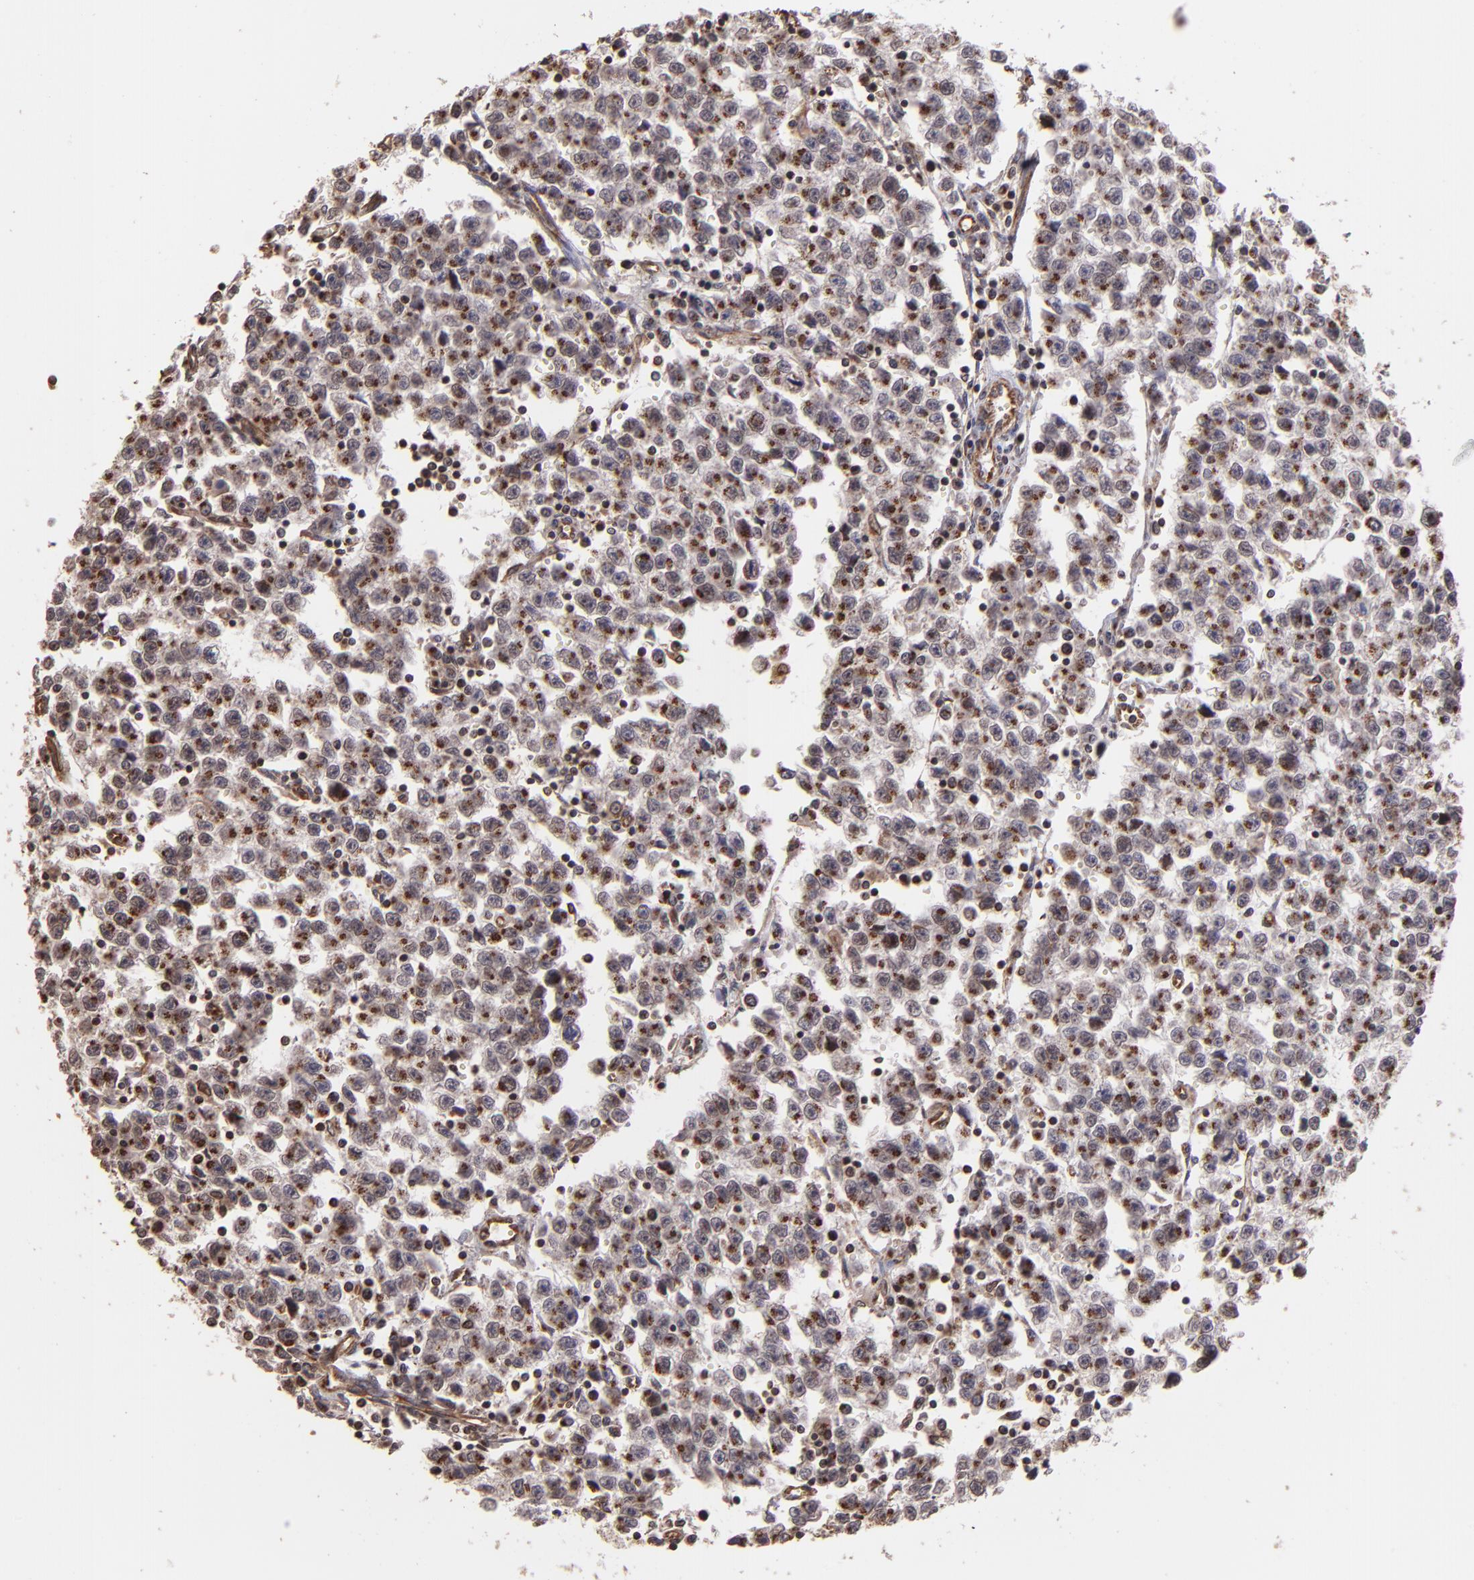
{"staining": {"intensity": "strong", "quantity": ">75%", "location": "cytoplasmic/membranous"}, "tissue": "testis cancer", "cell_type": "Tumor cells", "image_type": "cancer", "snomed": [{"axis": "morphology", "description": "Seminoma, NOS"}, {"axis": "topography", "description": "Testis"}], "caption": "Seminoma (testis) tissue shows strong cytoplasmic/membranous staining in approximately >75% of tumor cells", "gene": "TRIP11", "patient": {"sex": "male", "age": 35}}